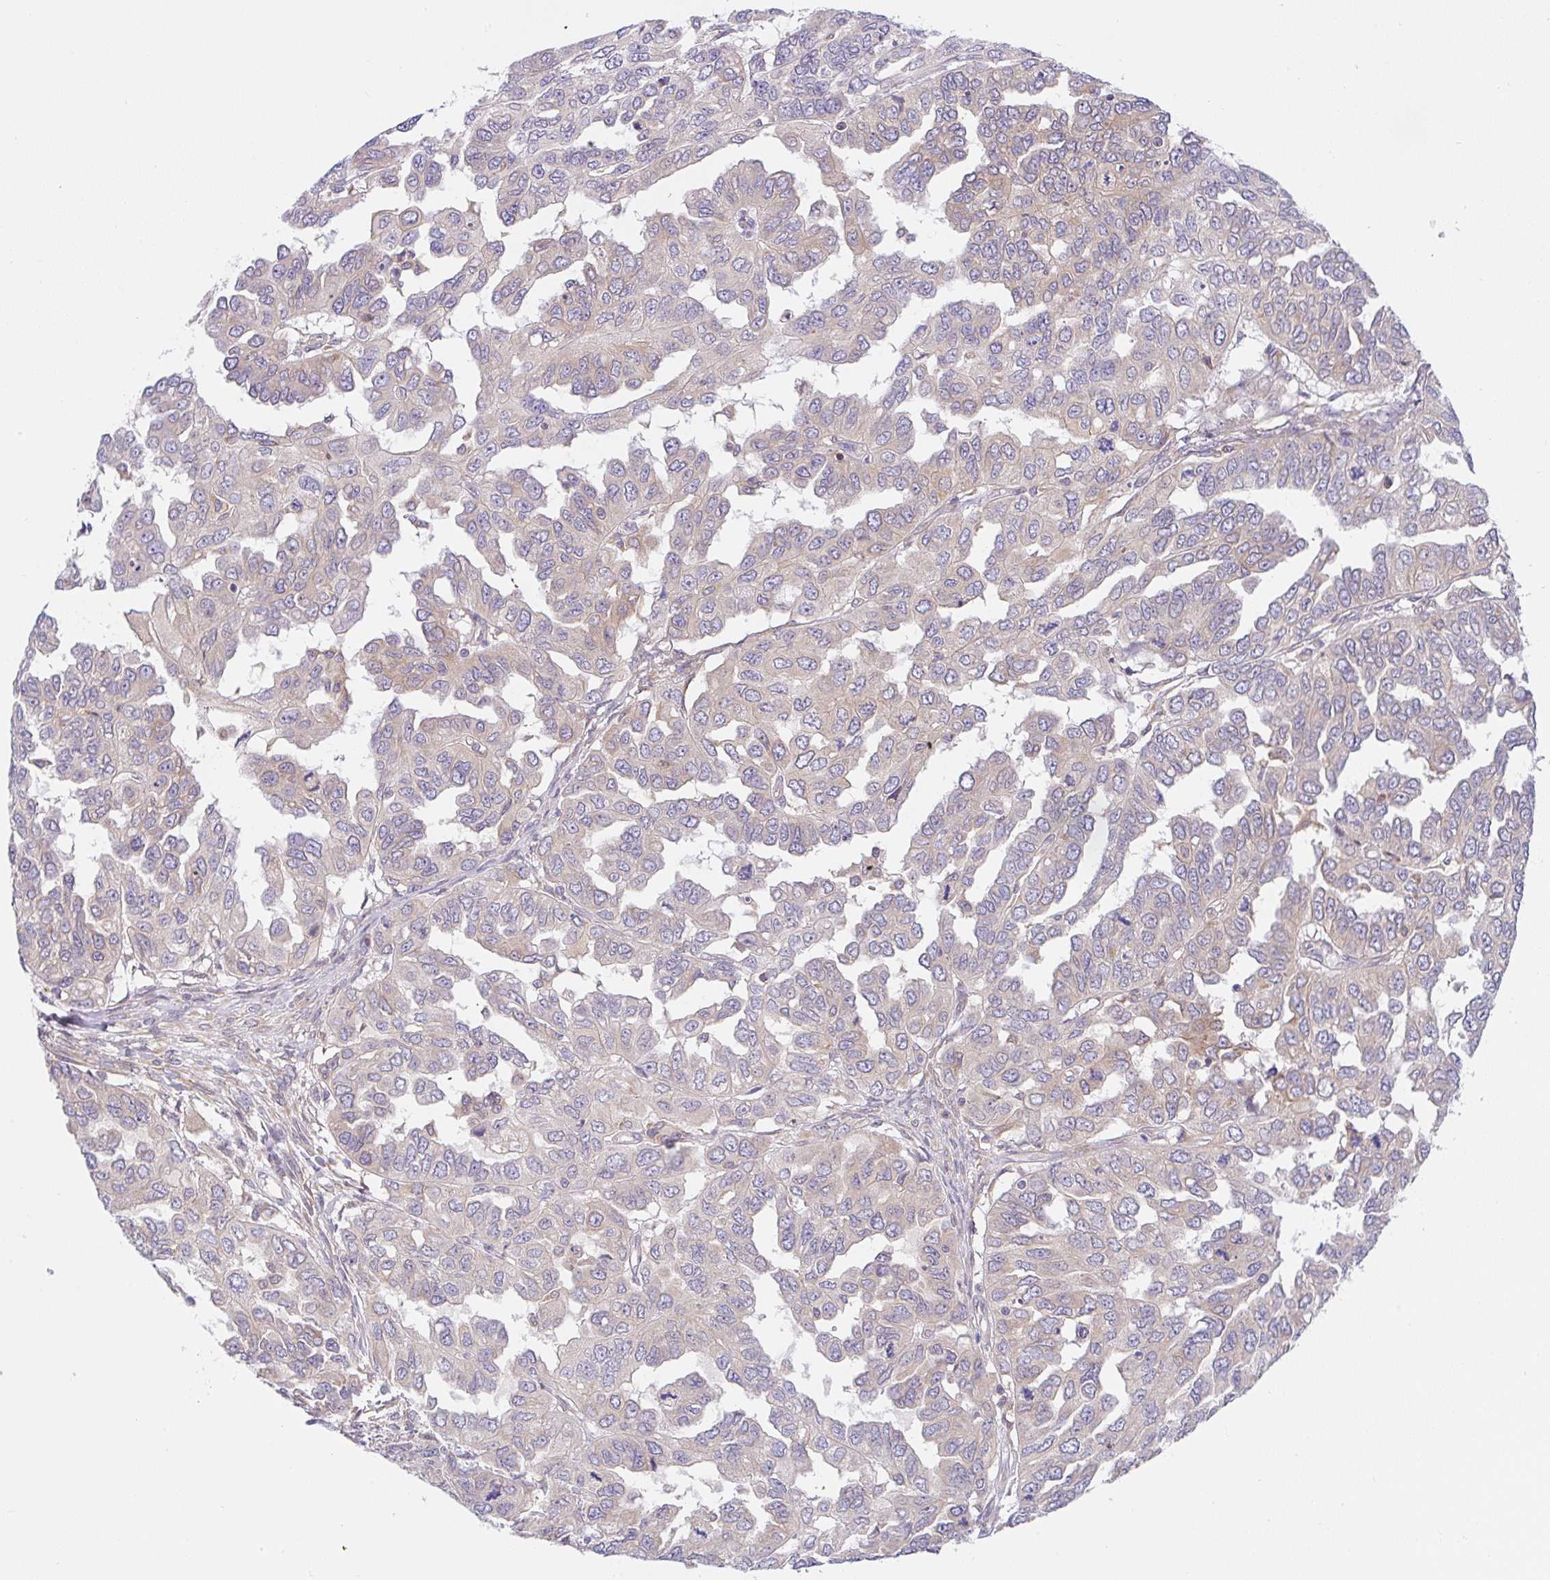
{"staining": {"intensity": "weak", "quantity": "25%-75%", "location": "cytoplasmic/membranous"}, "tissue": "ovarian cancer", "cell_type": "Tumor cells", "image_type": "cancer", "snomed": [{"axis": "morphology", "description": "Cystadenocarcinoma, serous, NOS"}, {"axis": "topography", "description": "Ovary"}], "caption": "Ovarian cancer (serous cystadenocarcinoma) stained with IHC reveals weak cytoplasmic/membranous staining in about 25%-75% of tumor cells. (DAB (3,3'-diaminobenzidine) = brown stain, brightfield microscopy at high magnification).", "gene": "DERL2", "patient": {"sex": "female", "age": 53}}